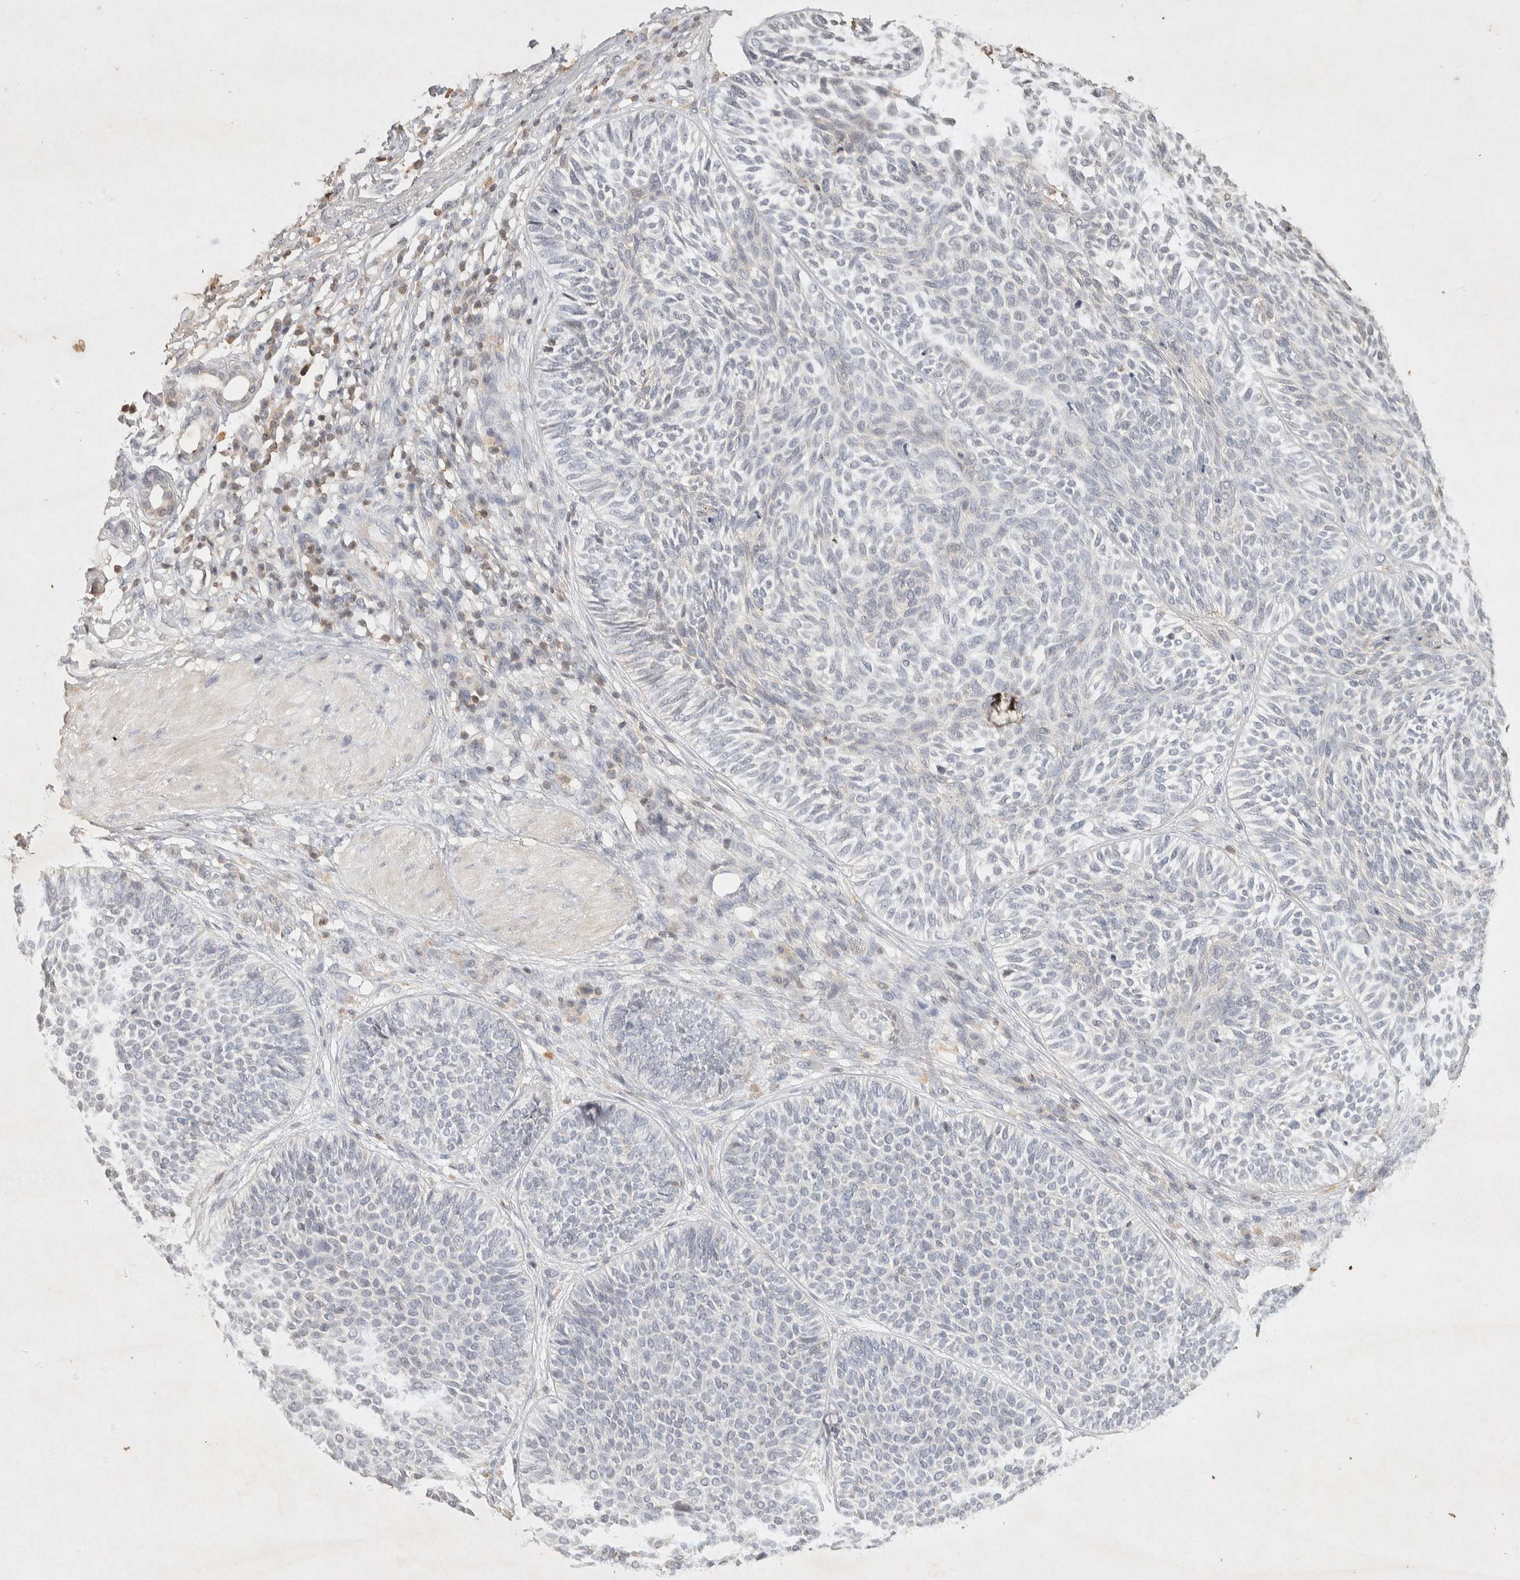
{"staining": {"intensity": "negative", "quantity": "none", "location": "none"}, "tissue": "skin cancer", "cell_type": "Tumor cells", "image_type": "cancer", "snomed": [{"axis": "morphology", "description": "Normal tissue, NOS"}, {"axis": "morphology", "description": "Basal cell carcinoma"}, {"axis": "topography", "description": "Skin"}], "caption": "Immunohistochemistry histopathology image of human basal cell carcinoma (skin) stained for a protein (brown), which shows no positivity in tumor cells.", "gene": "RAC2", "patient": {"sex": "male", "age": 52}}